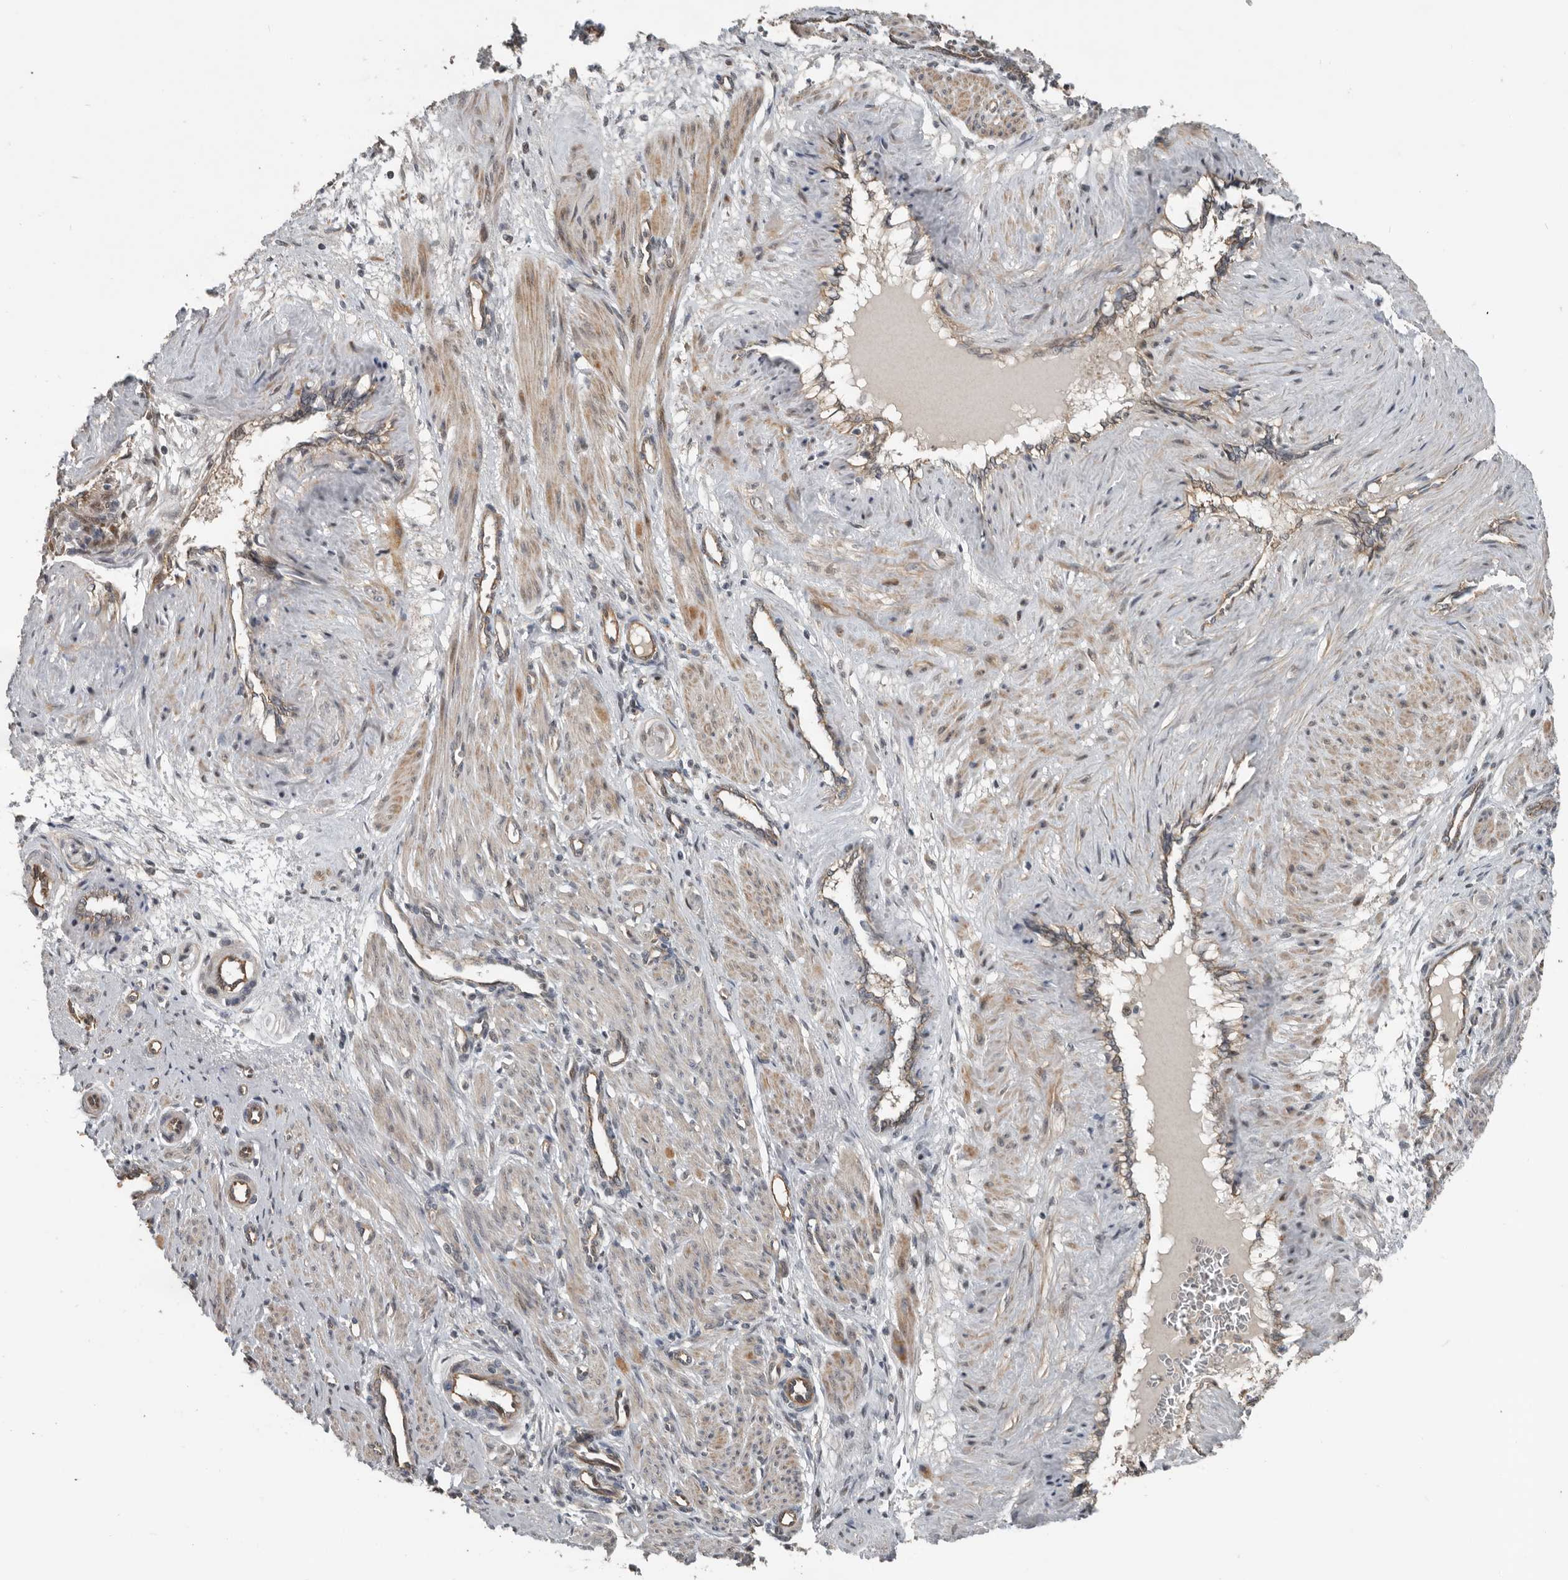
{"staining": {"intensity": "weak", "quantity": "25%-75%", "location": "cytoplasmic/membranous"}, "tissue": "smooth muscle", "cell_type": "Smooth muscle cells", "image_type": "normal", "snomed": [{"axis": "morphology", "description": "Normal tissue, NOS"}, {"axis": "topography", "description": "Endometrium"}], "caption": "Immunohistochemistry of normal smooth muscle exhibits low levels of weak cytoplasmic/membranous expression in about 25%-75% of smooth muscle cells. (Brightfield microscopy of DAB IHC at high magnification).", "gene": "YOD1", "patient": {"sex": "female", "age": 33}}